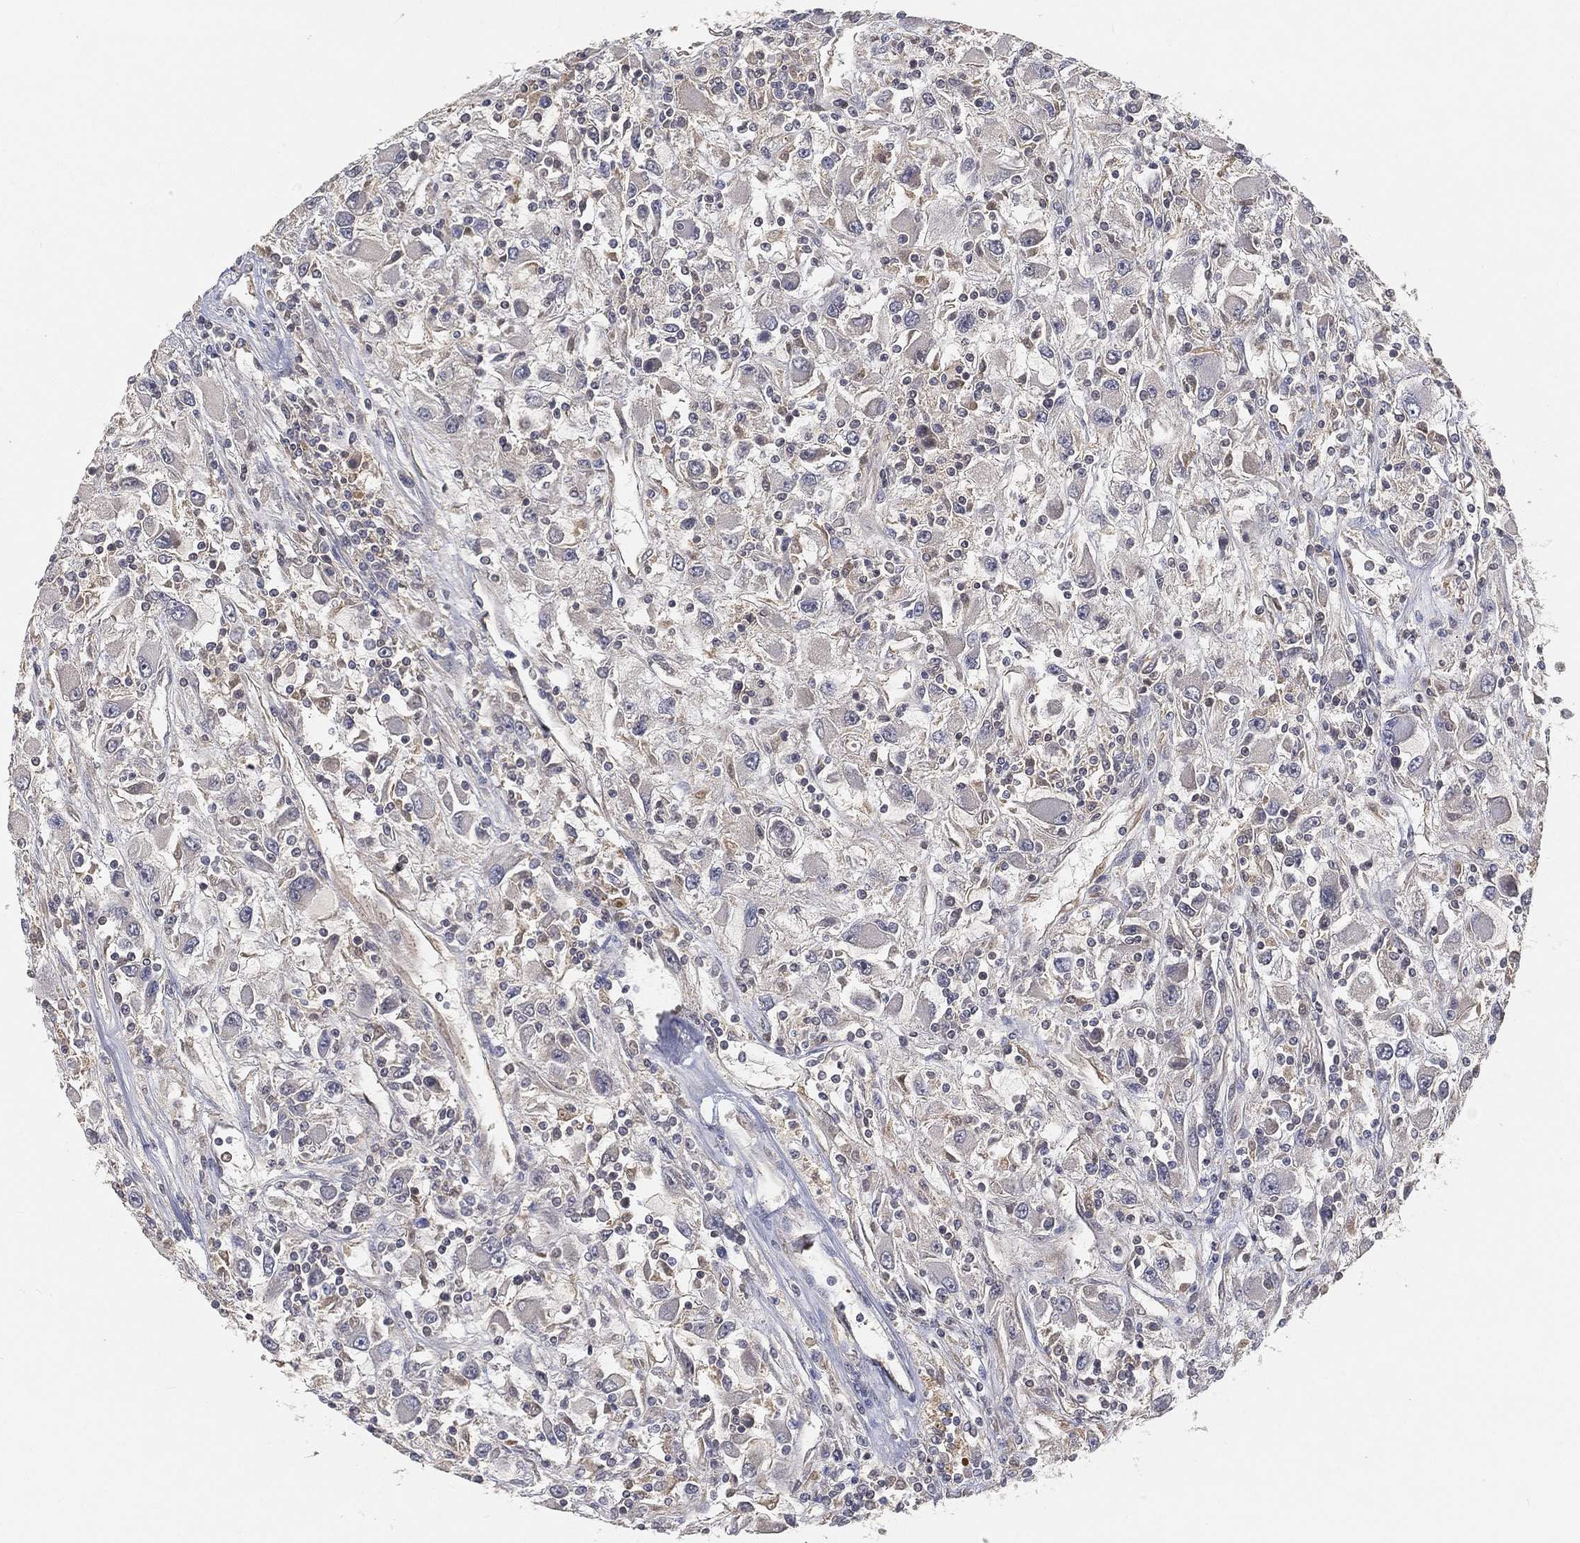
{"staining": {"intensity": "negative", "quantity": "none", "location": "none"}, "tissue": "renal cancer", "cell_type": "Tumor cells", "image_type": "cancer", "snomed": [{"axis": "morphology", "description": "Adenocarcinoma, NOS"}, {"axis": "topography", "description": "Kidney"}], "caption": "This histopathology image is of renal cancer (adenocarcinoma) stained with IHC to label a protein in brown with the nuclei are counter-stained blue. There is no positivity in tumor cells. The staining is performed using DAB brown chromogen with nuclei counter-stained in using hematoxylin.", "gene": "MAPK1", "patient": {"sex": "female", "age": 67}}